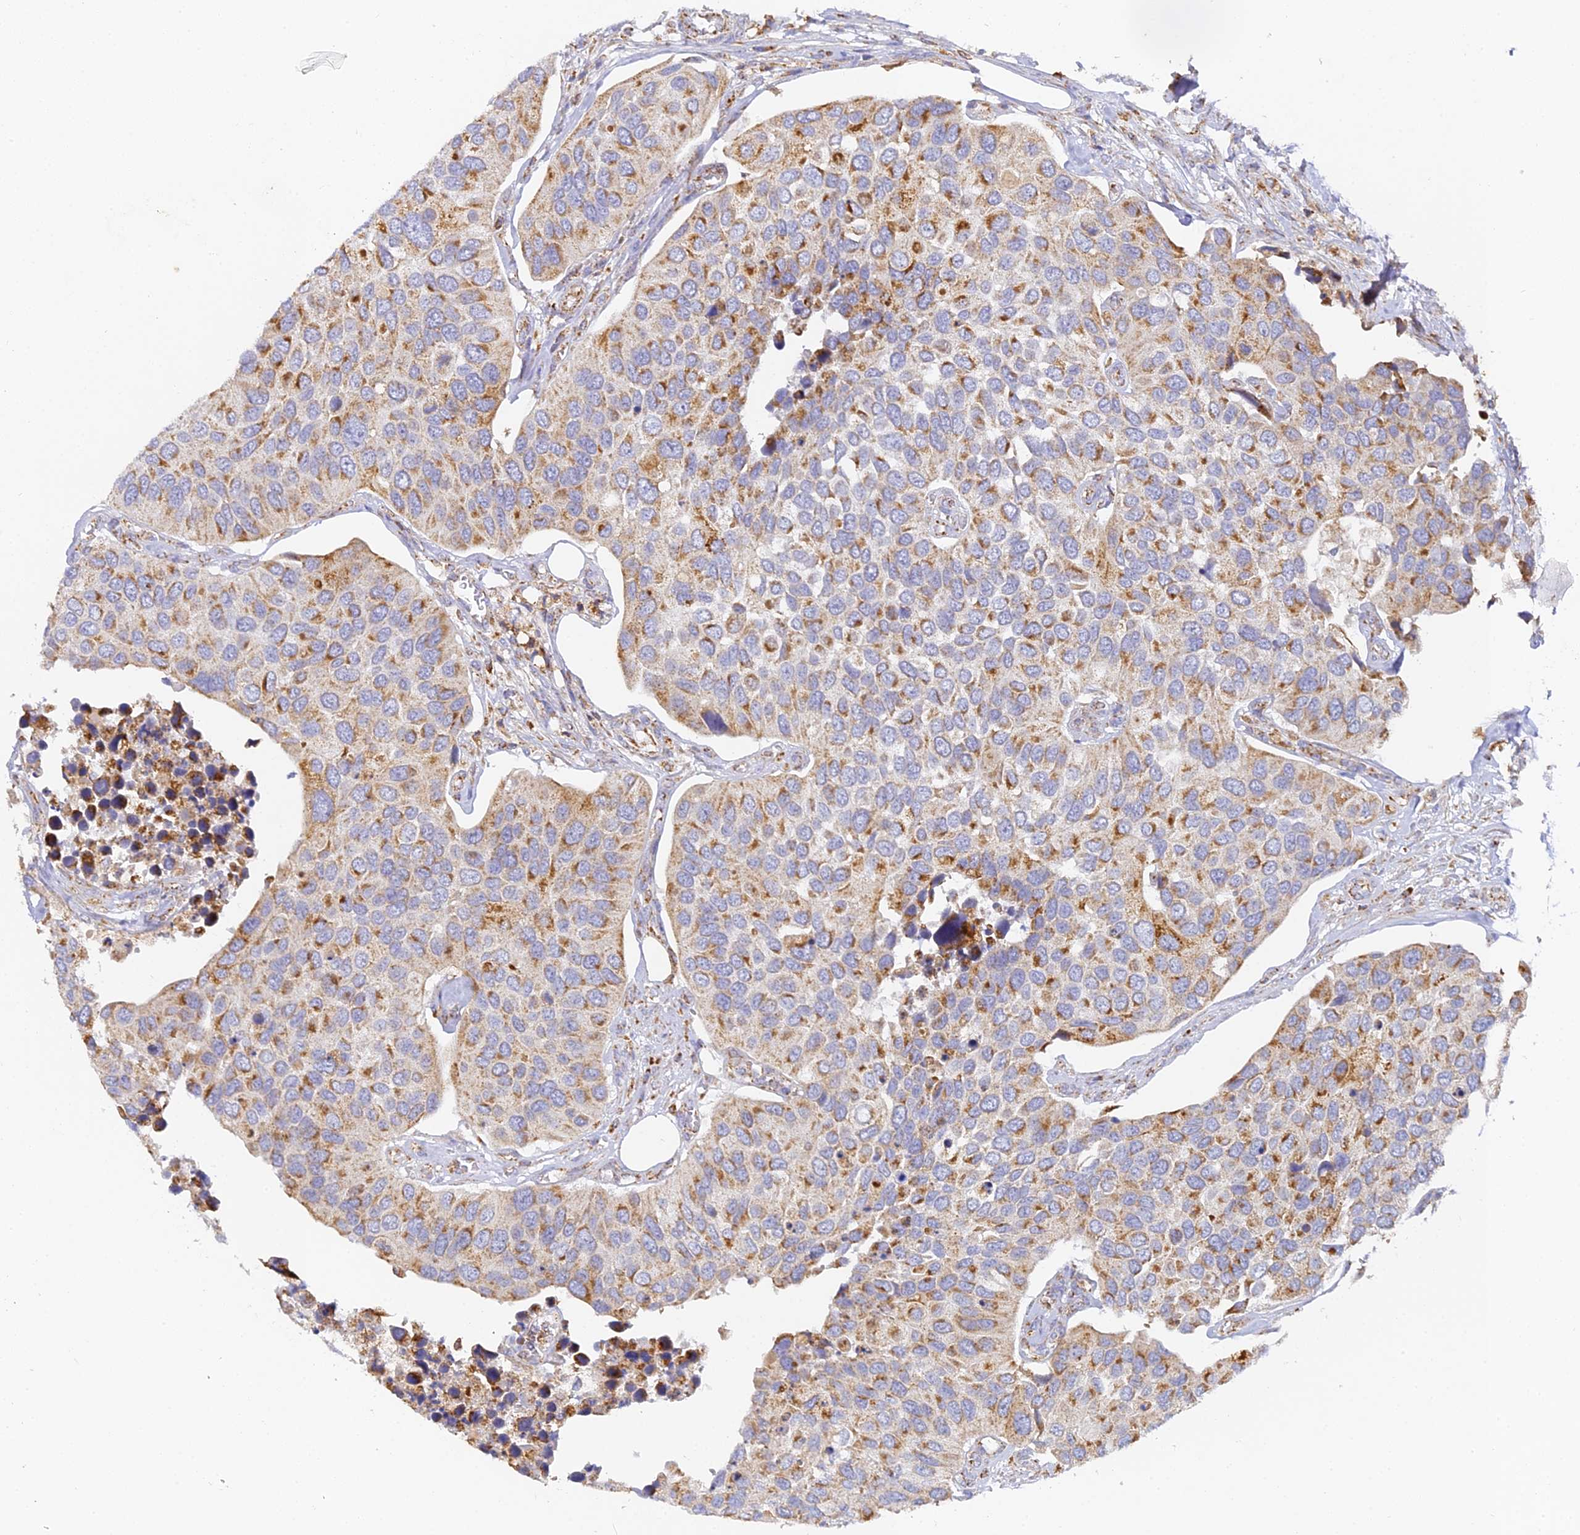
{"staining": {"intensity": "moderate", "quantity": ">75%", "location": "cytoplasmic/membranous"}, "tissue": "urothelial cancer", "cell_type": "Tumor cells", "image_type": "cancer", "snomed": [{"axis": "morphology", "description": "Urothelial carcinoma, High grade"}, {"axis": "topography", "description": "Urinary bladder"}], "caption": "Moderate cytoplasmic/membranous protein staining is present in approximately >75% of tumor cells in urothelial cancer.", "gene": "DONSON", "patient": {"sex": "male", "age": 74}}